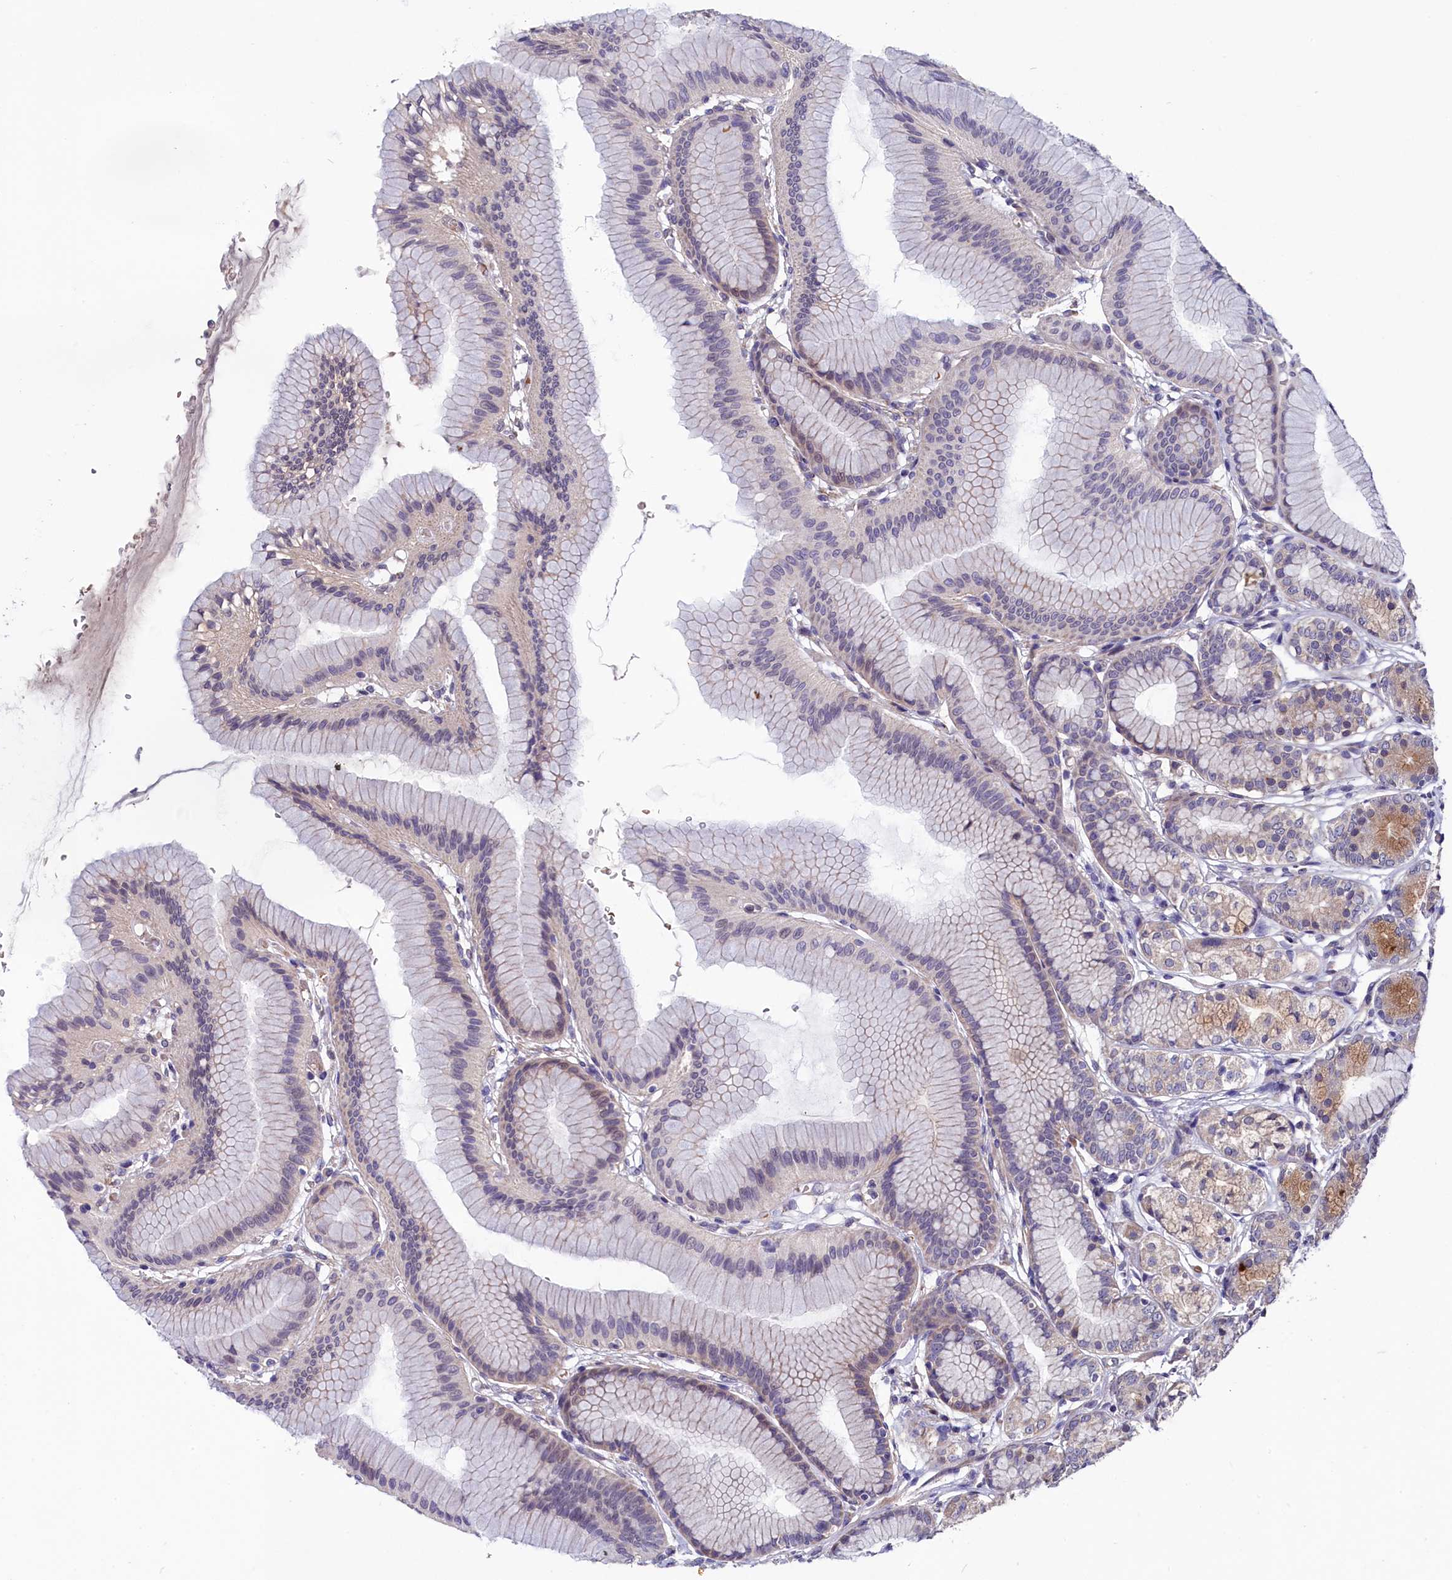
{"staining": {"intensity": "strong", "quantity": "<25%", "location": "cytoplasmic/membranous"}, "tissue": "stomach", "cell_type": "Glandular cells", "image_type": "normal", "snomed": [{"axis": "morphology", "description": "Normal tissue, NOS"}, {"axis": "morphology", "description": "Adenocarcinoma, NOS"}, {"axis": "morphology", "description": "Adenocarcinoma, High grade"}, {"axis": "topography", "description": "Stomach, upper"}, {"axis": "topography", "description": "Stomach"}], "caption": "The immunohistochemical stain shows strong cytoplasmic/membranous staining in glandular cells of normal stomach. The protein is stained brown, and the nuclei are stained in blue (DAB (3,3'-diaminobenzidine) IHC with brightfield microscopy, high magnification).", "gene": "SLC39A6", "patient": {"sex": "female", "age": 65}}